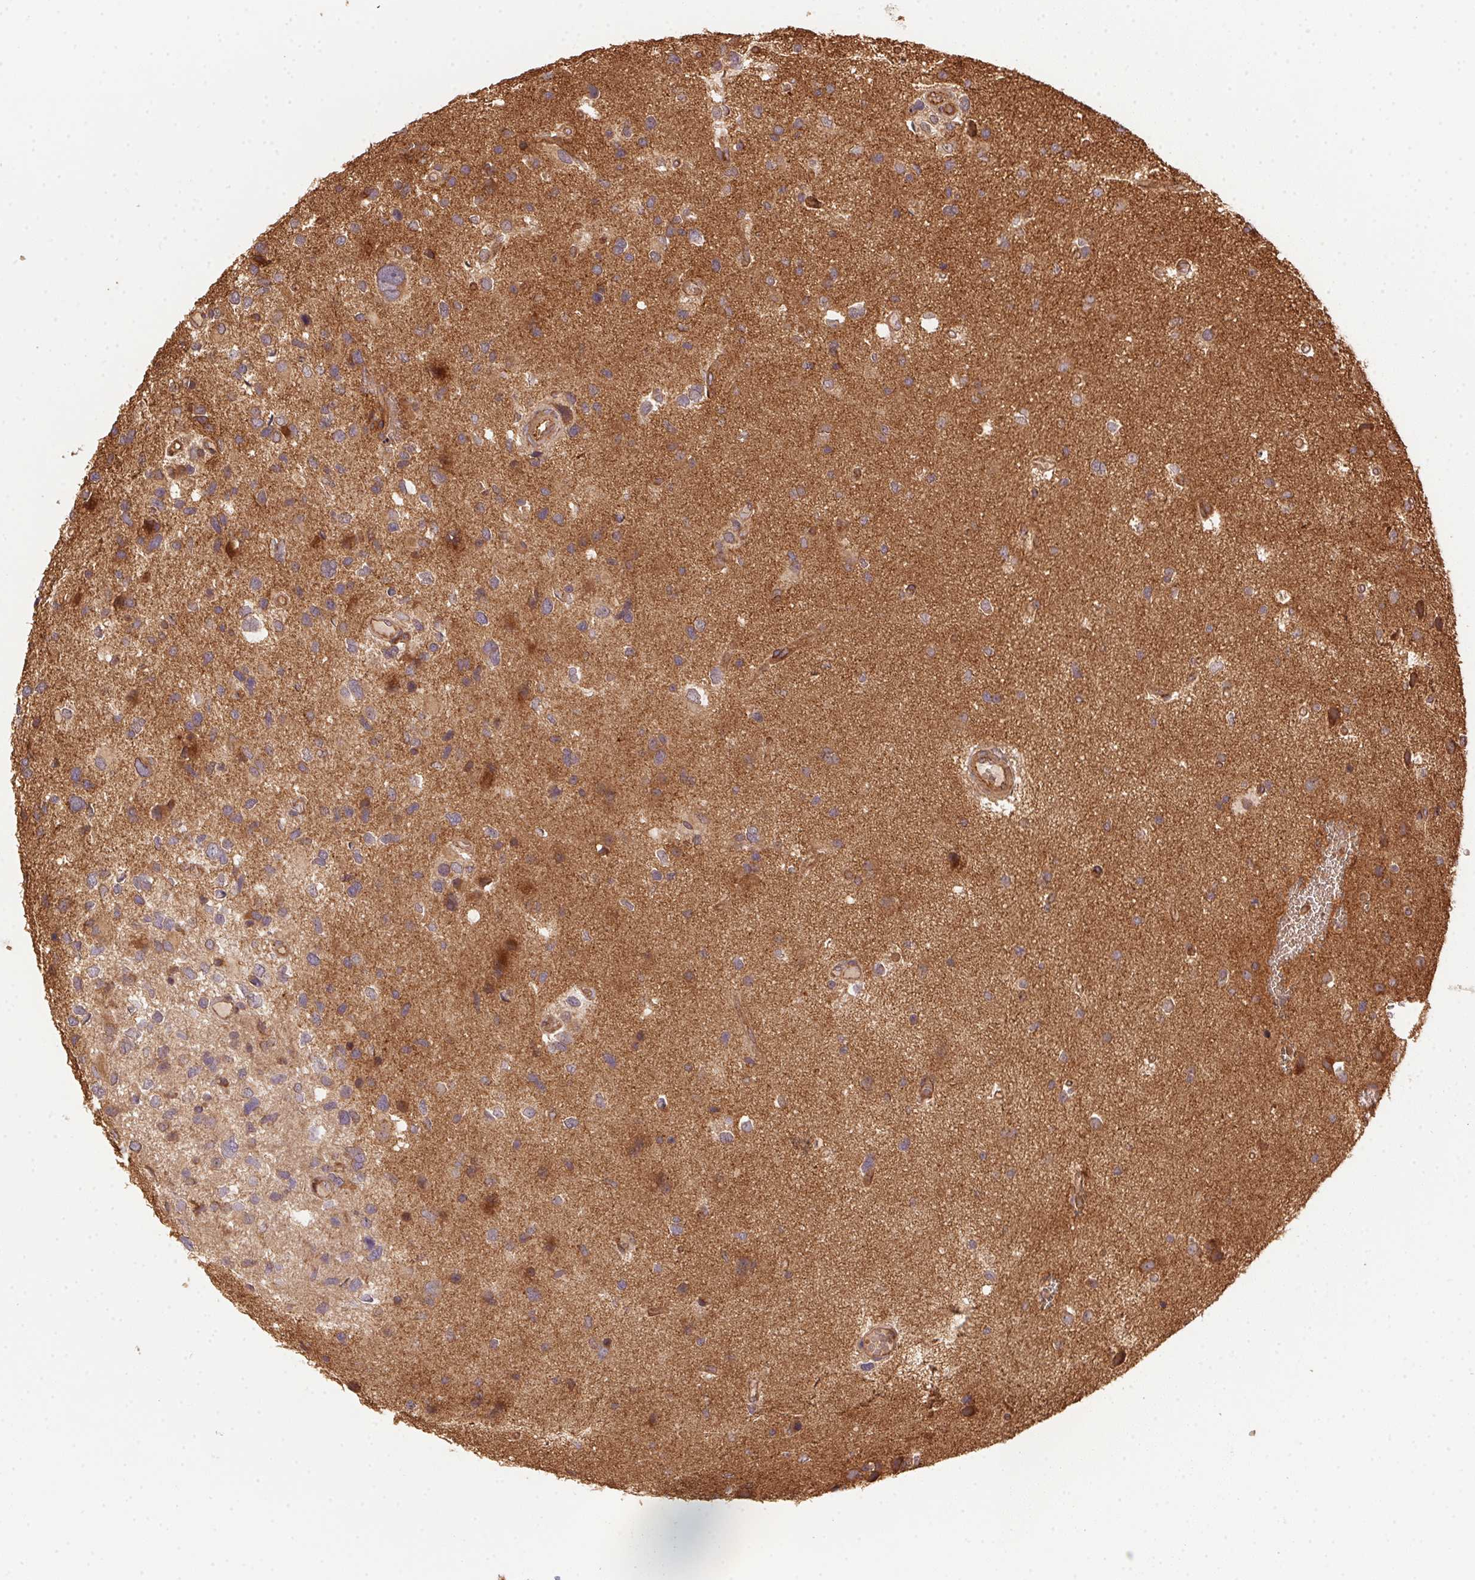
{"staining": {"intensity": "moderate", "quantity": "25%-75%", "location": "cytoplasmic/membranous"}, "tissue": "glioma", "cell_type": "Tumor cells", "image_type": "cancer", "snomed": [{"axis": "morphology", "description": "Glioma, malignant, Low grade"}, {"axis": "topography", "description": "Brain"}], "caption": "Brown immunohistochemical staining in glioma demonstrates moderate cytoplasmic/membranous staining in approximately 25%-75% of tumor cells.", "gene": "USE1", "patient": {"sex": "female", "age": 32}}